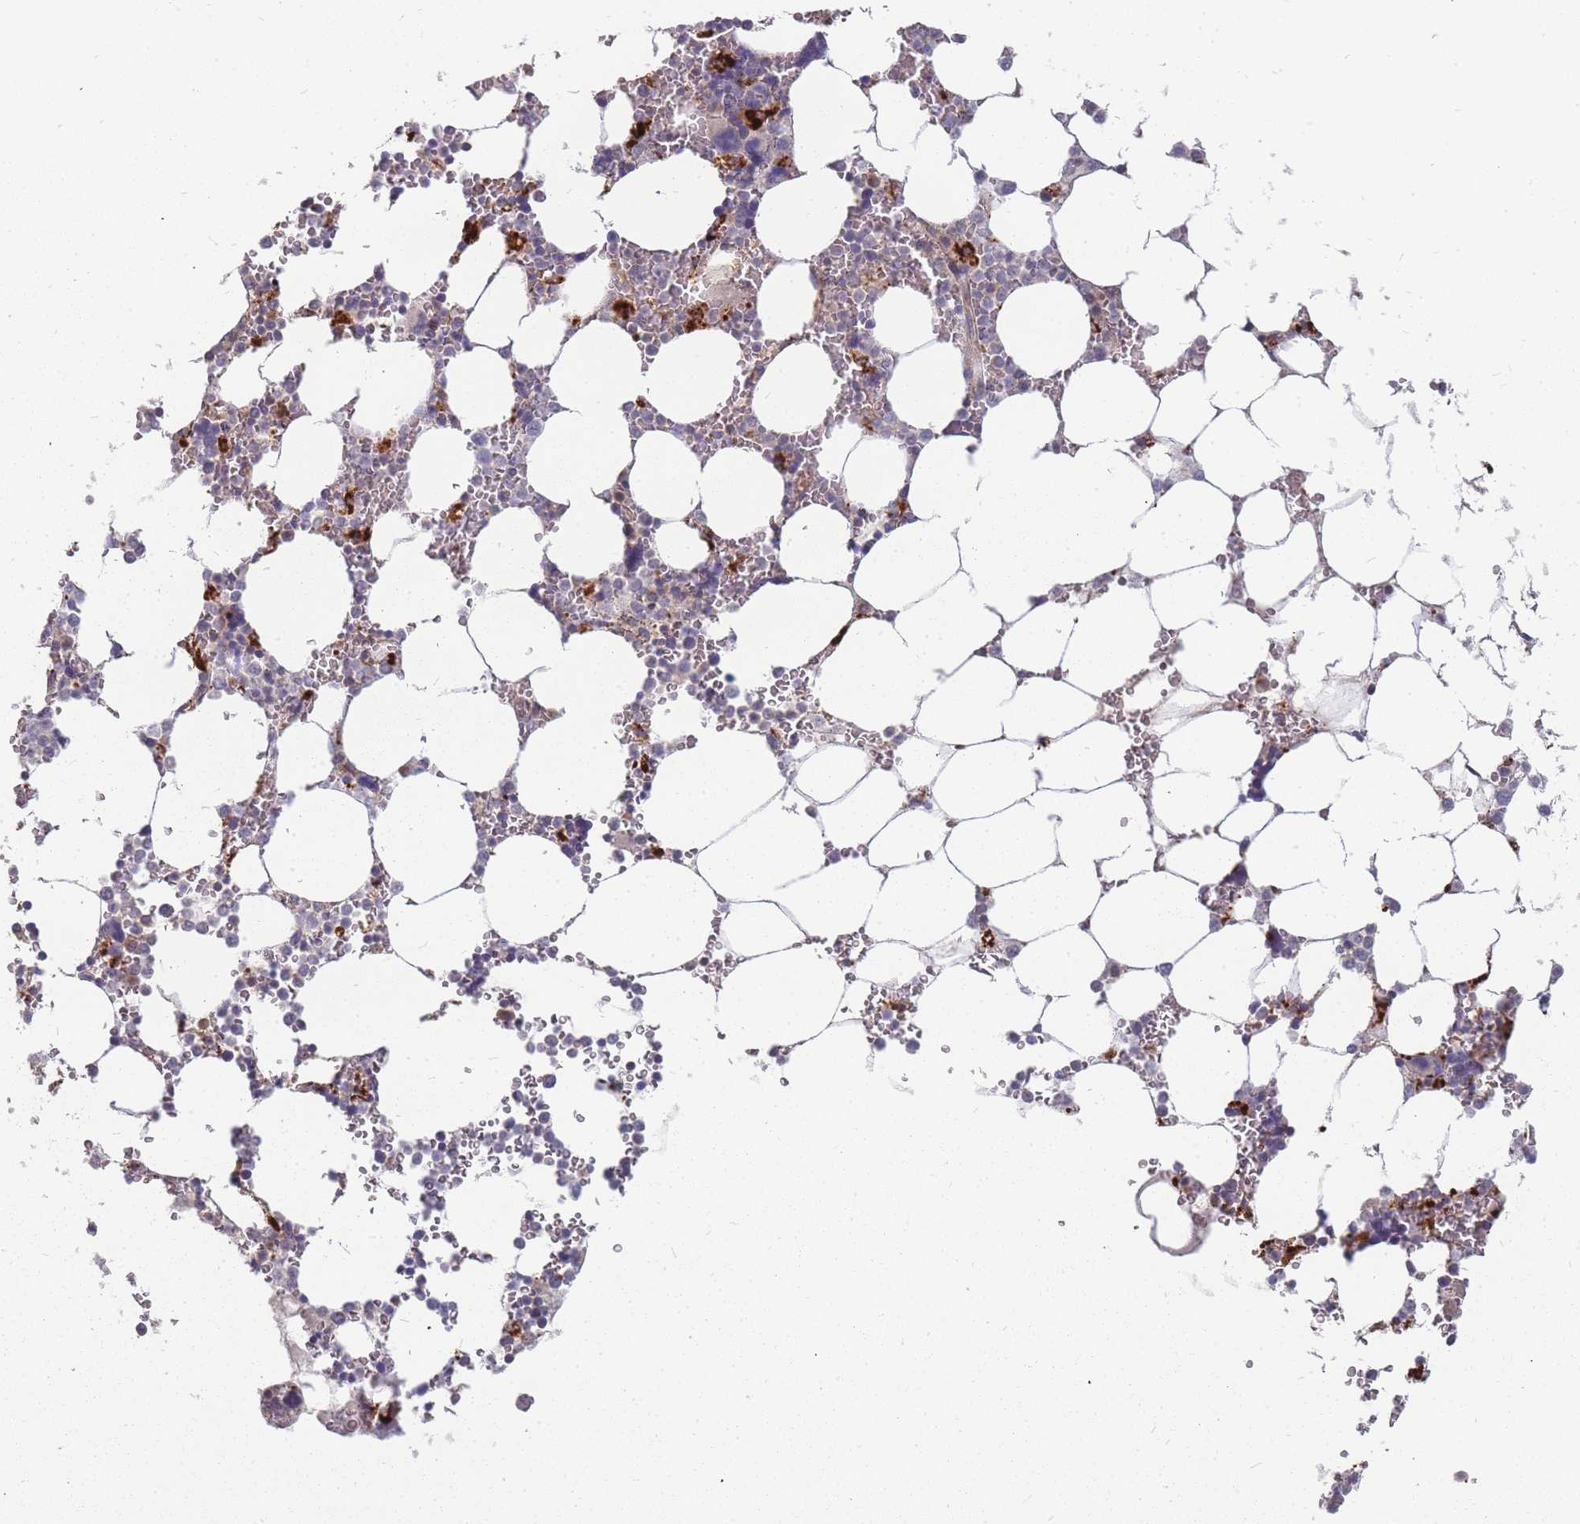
{"staining": {"intensity": "strong", "quantity": "<25%", "location": "cytoplasmic/membranous"}, "tissue": "bone marrow", "cell_type": "Hematopoietic cells", "image_type": "normal", "snomed": [{"axis": "morphology", "description": "Normal tissue, NOS"}, {"axis": "topography", "description": "Bone marrow"}], "caption": "Bone marrow stained with a brown dye exhibits strong cytoplasmic/membranous positive expression in about <25% of hematopoietic cells.", "gene": "ATG5", "patient": {"sex": "male", "age": 64}}